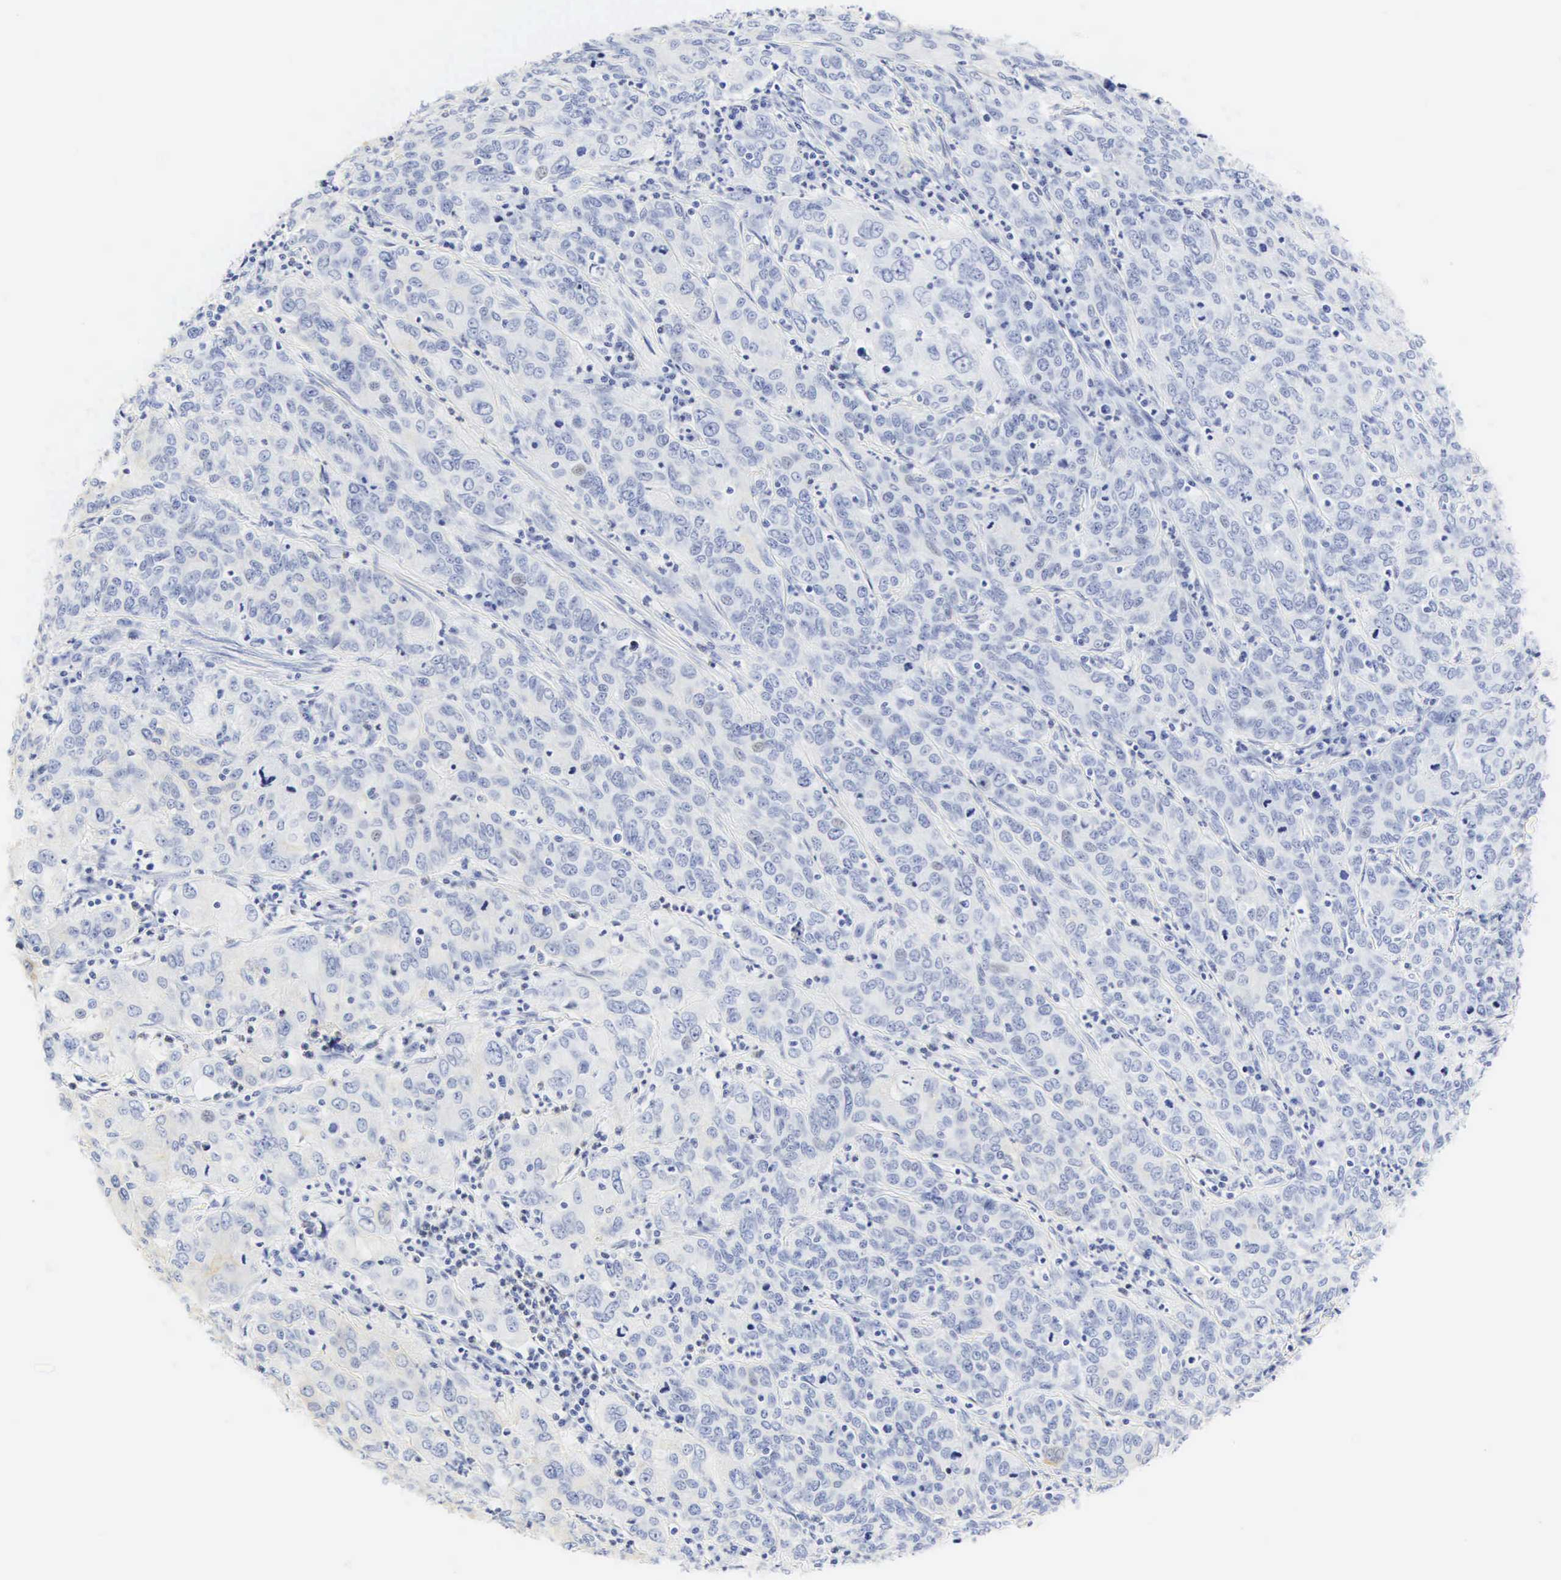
{"staining": {"intensity": "negative", "quantity": "none", "location": "none"}, "tissue": "cervical cancer", "cell_type": "Tumor cells", "image_type": "cancer", "snomed": [{"axis": "morphology", "description": "Squamous cell carcinoma, NOS"}, {"axis": "topography", "description": "Cervix"}], "caption": "The immunohistochemistry (IHC) photomicrograph has no significant staining in tumor cells of squamous cell carcinoma (cervical) tissue.", "gene": "CGB3", "patient": {"sex": "female", "age": 38}}